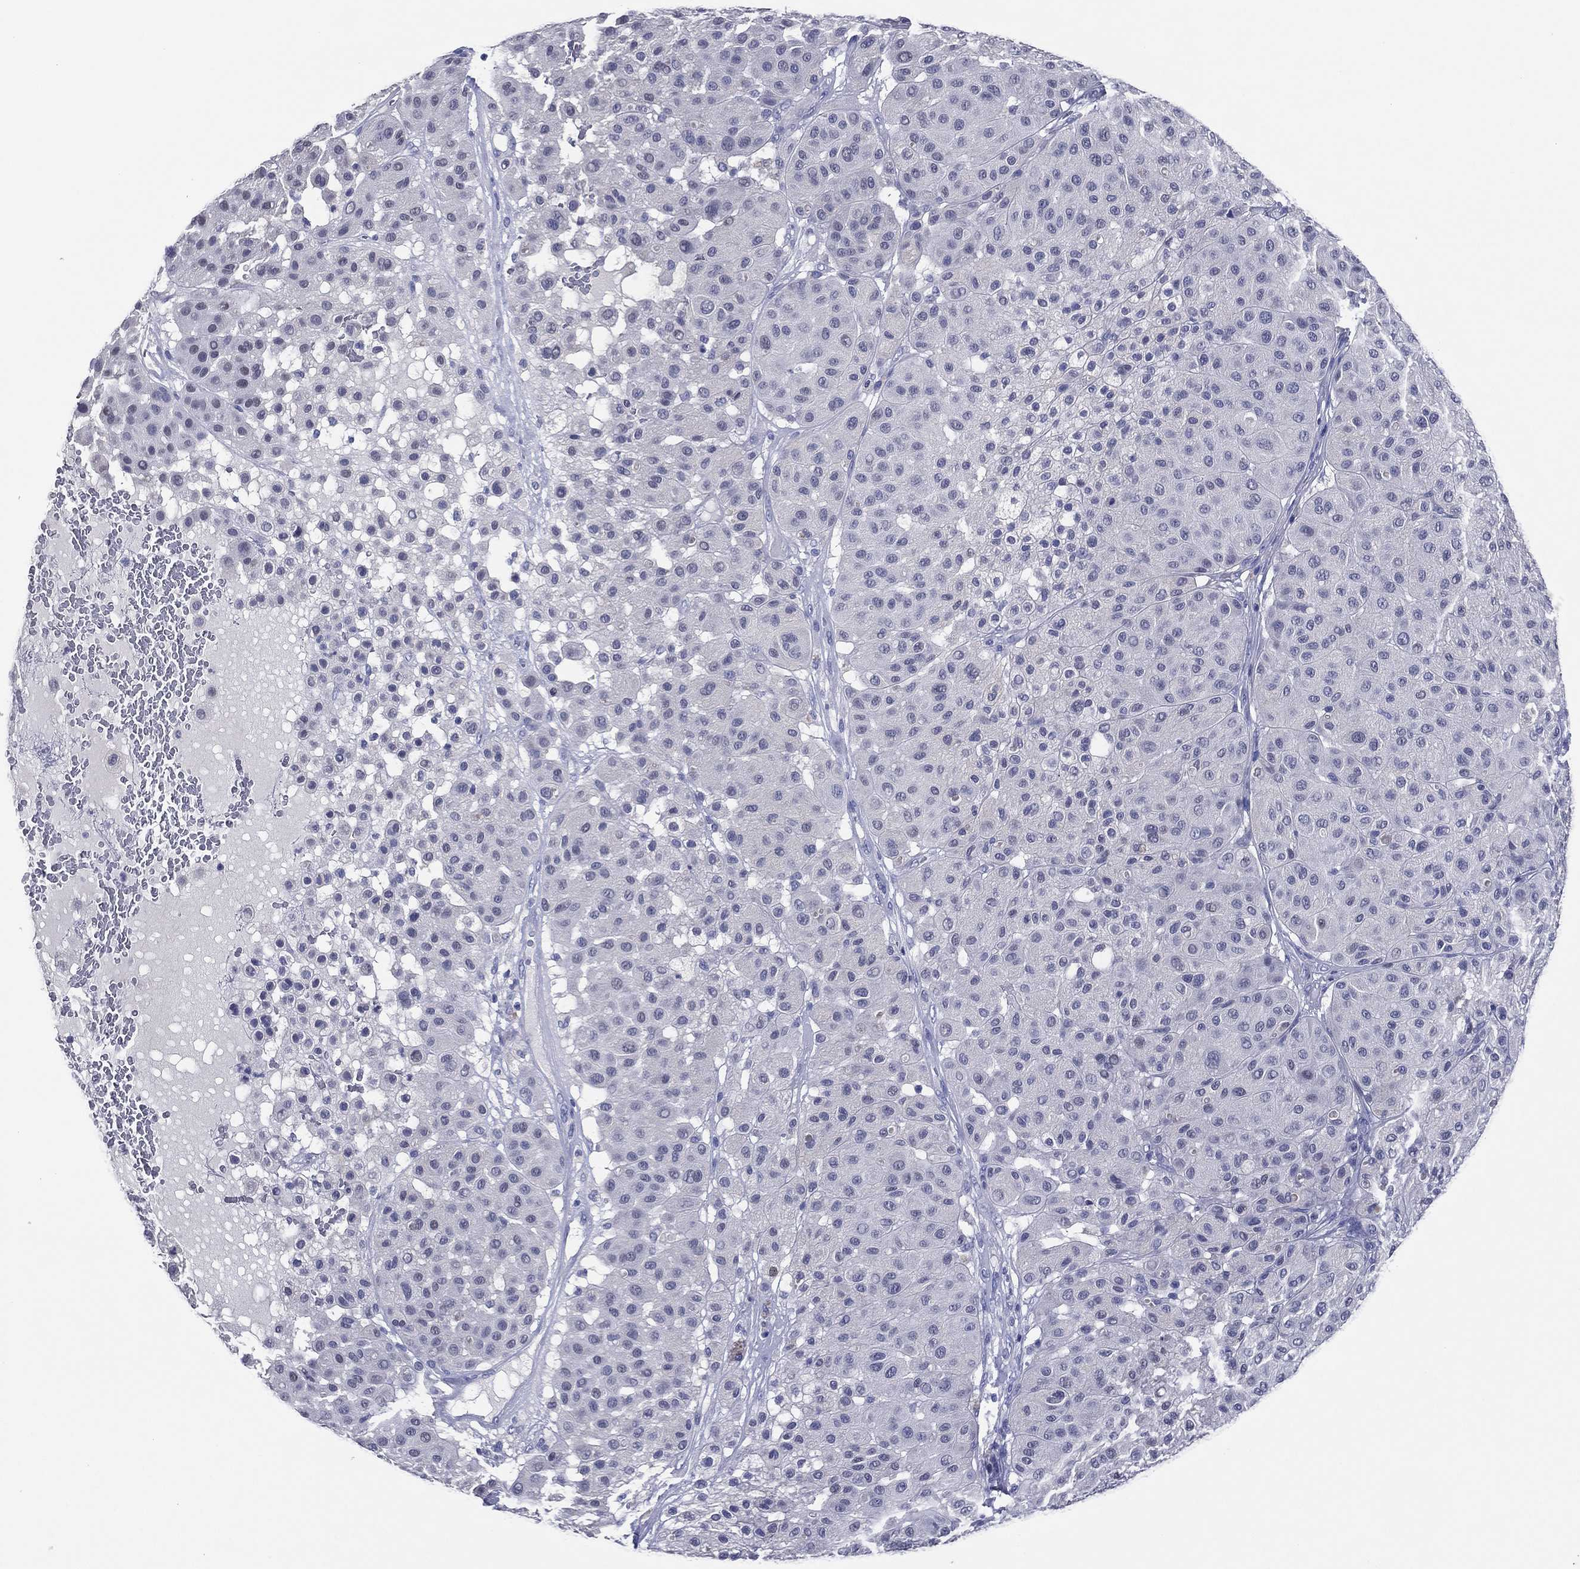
{"staining": {"intensity": "negative", "quantity": "none", "location": "none"}, "tissue": "melanoma", "cell_type": "Tumor cells", "image_type": "cancer", "snomed": [{"axis": "morphology", "description": "Malignant melanoma, Metastatic site"}, {"axis": "topography", "description": "Smooth muscle"}], "caption": "The image demonstrates no significant positivity in tumor cells of melanoma.", "gene": "TFAP2A", "patient": {"sex": "male", "age": 41}}